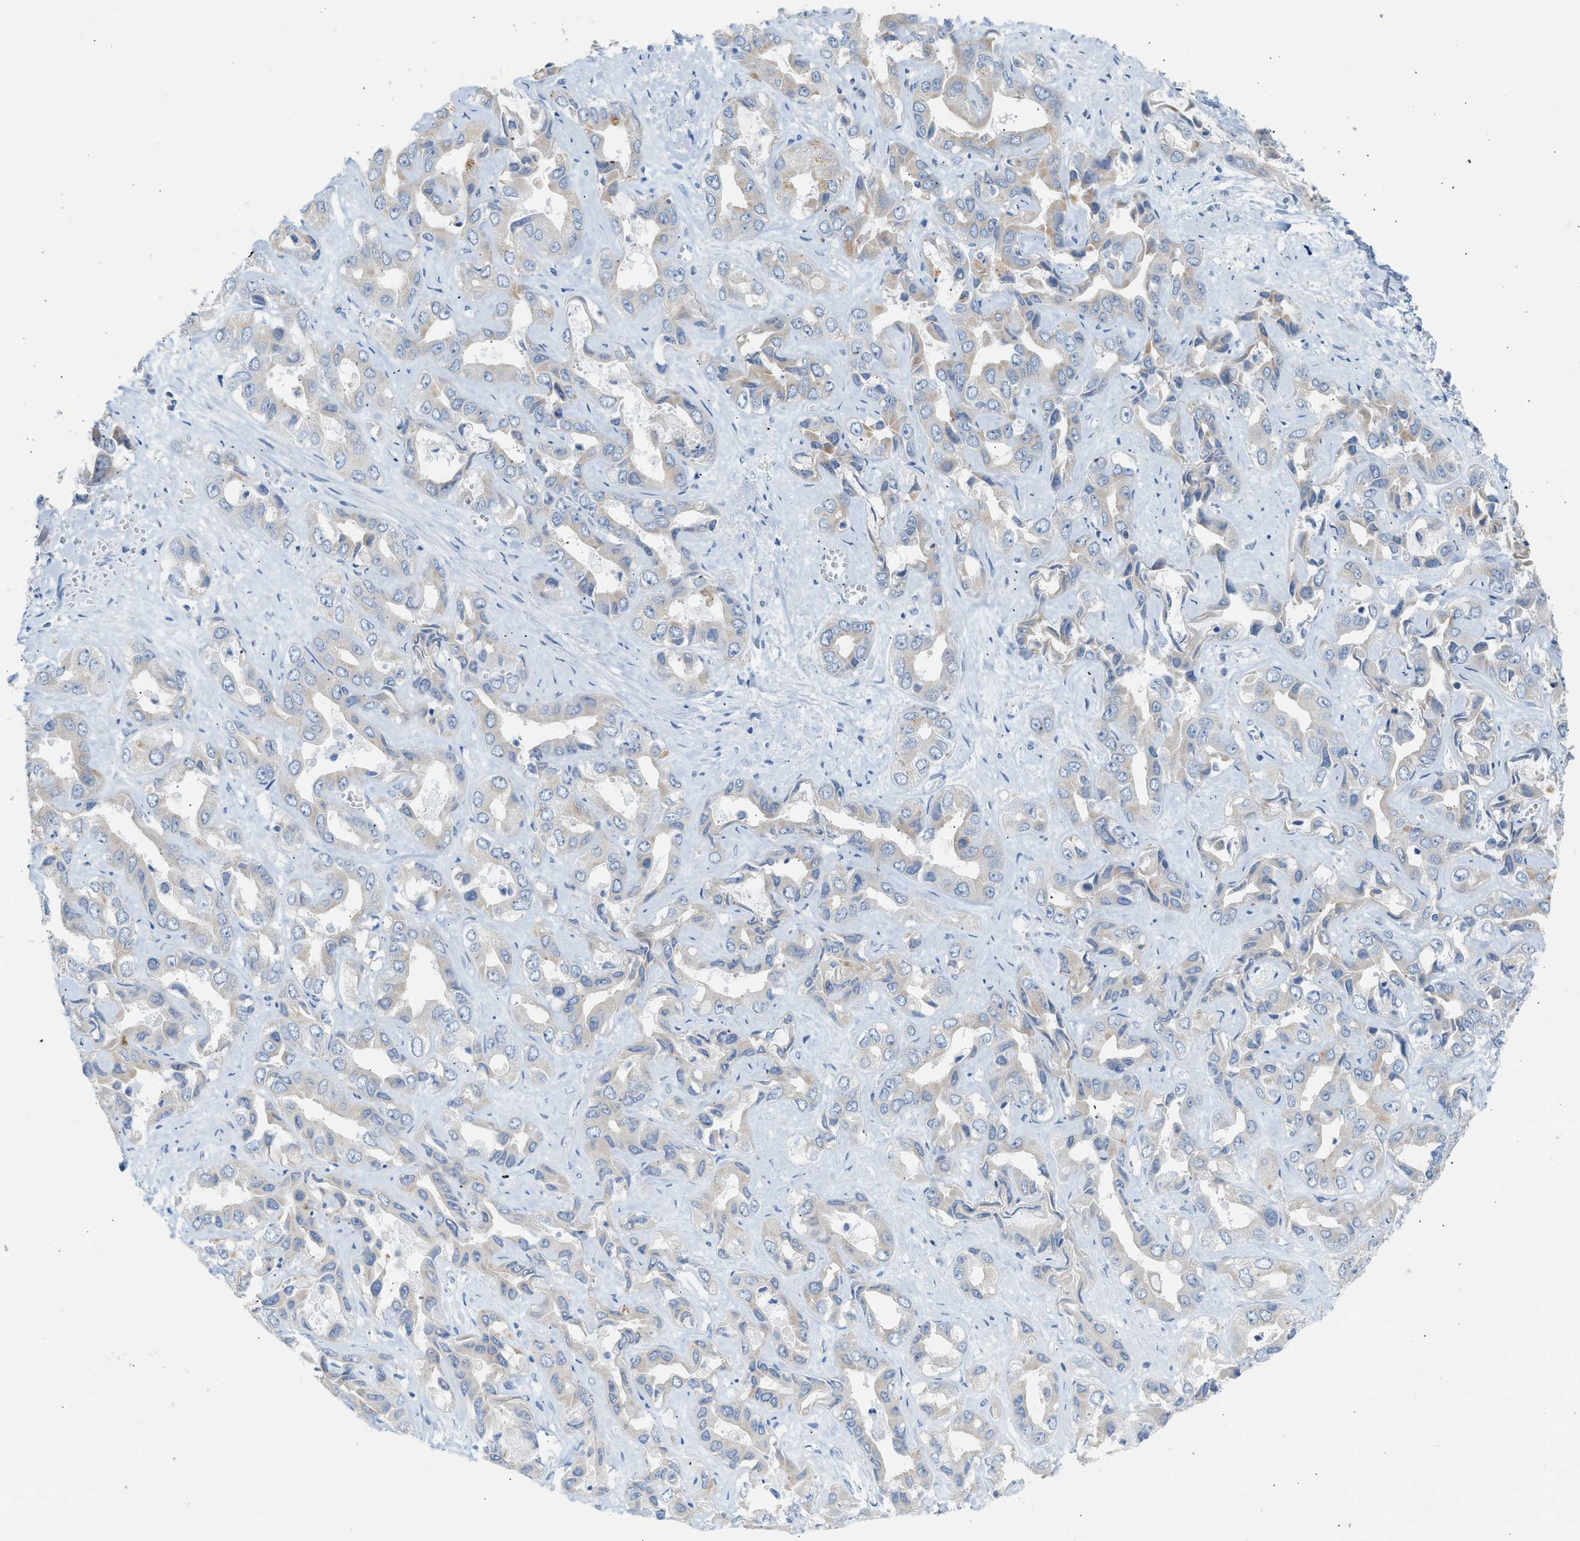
{"staining": {"intensity": "weak", "quantity": "<25%", "location": "cytoplasmic/membranous"}, "tissue": "liver cancer", "cell_type": "Tumor cells", "image_type": "cancer", "snomed": [{"axis": "morphology", "description": "Cholangiocarcinoma"}, {"axis": "topography", "description": "Liver"}], "caption": "The IHC micrograph has no significant expression in tumor cells of liver cancer tissue.", "gene": "NDUFS8", "patient": {"sex": "female", "age": 52}}